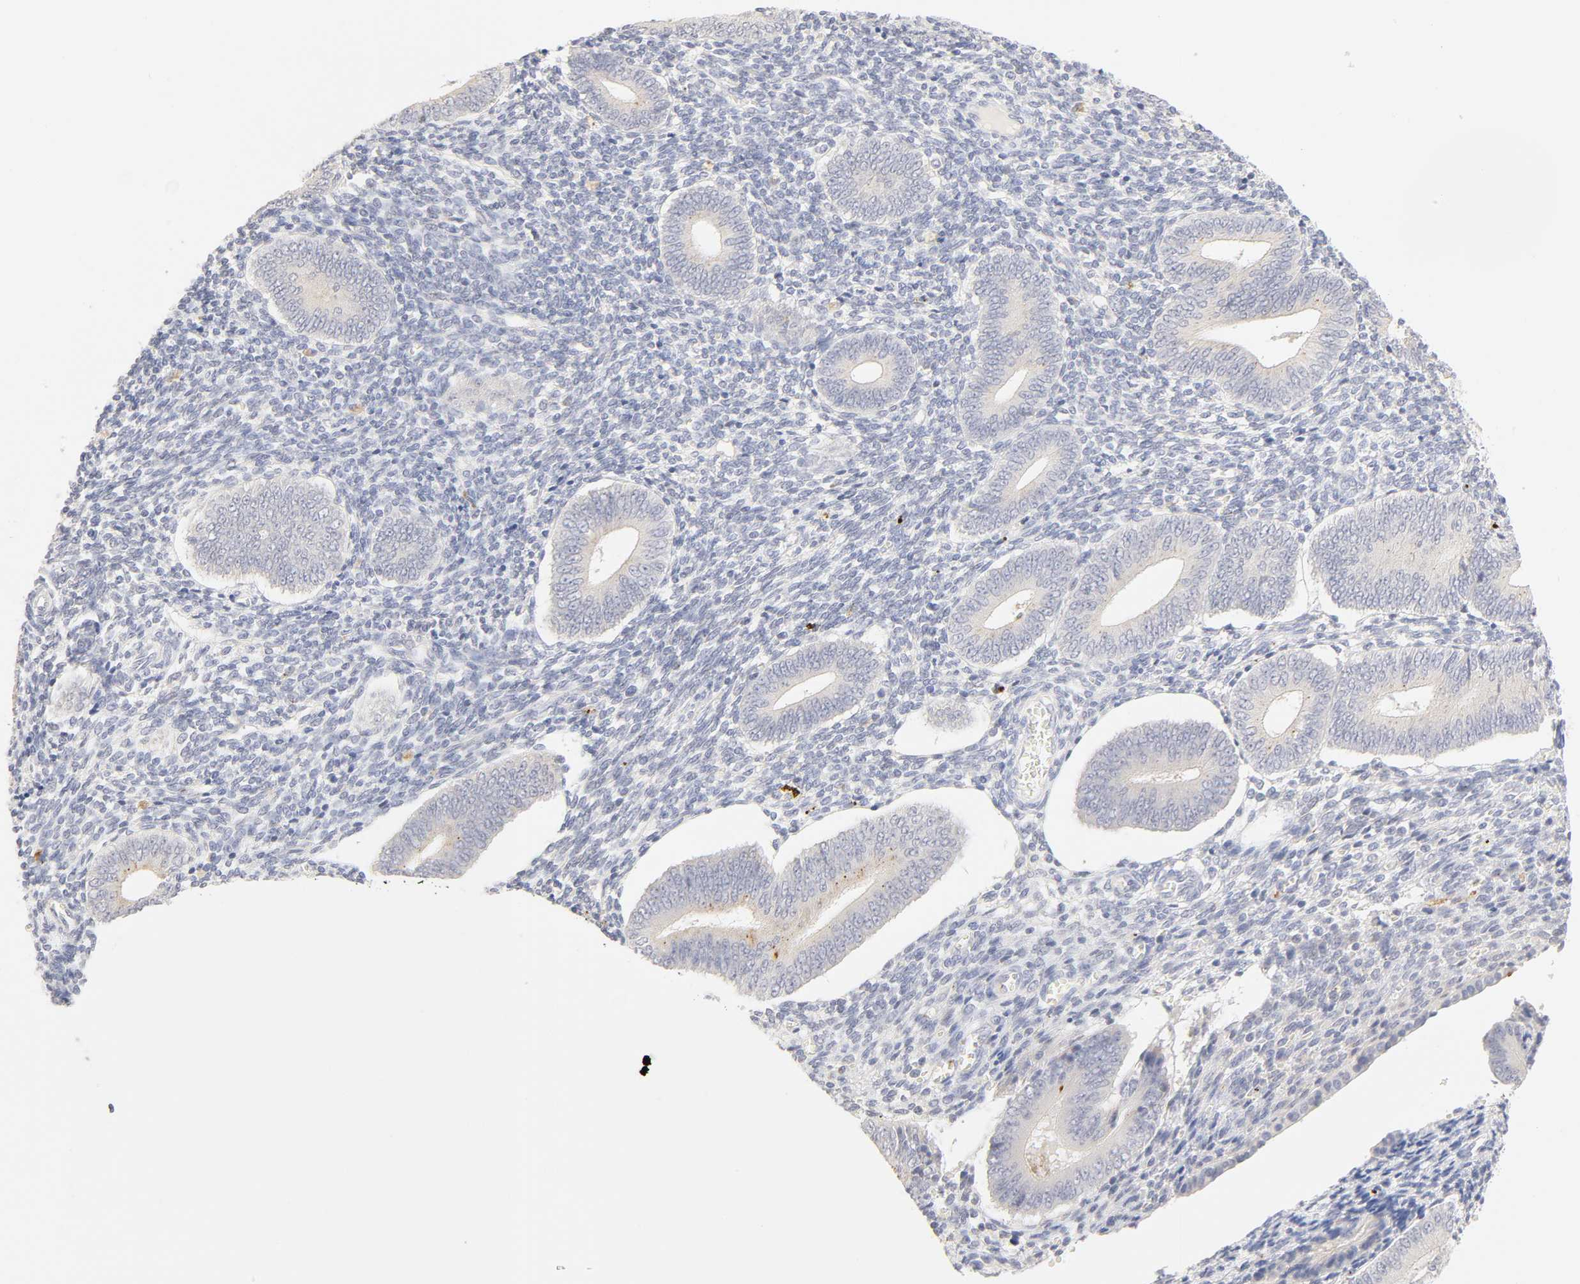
{"staining": {"intensity": "negative", "quantity": "none", "location": "none"}, "tissue": "endometrium", "cell_type": "Cells in endometrial stroma", "image_type": "normal", "snomed": [{"axis": "morphology", "description": "Normal tissue, NOS"}, {"axis": "topography", "description": "Uterus"}, {"axis": "topography", "description": "Endometrium"}], "caption": "Immunohistochemistry (IHC) of normal human endometrium demonstrates no staining in cells in endometrial stroma. (DAB (3,3'-diaminobenzidine) immunohistochemistry, high magnification).", "gene": "CYP4B1", "patient": {"sex": "female", "age": 33}}